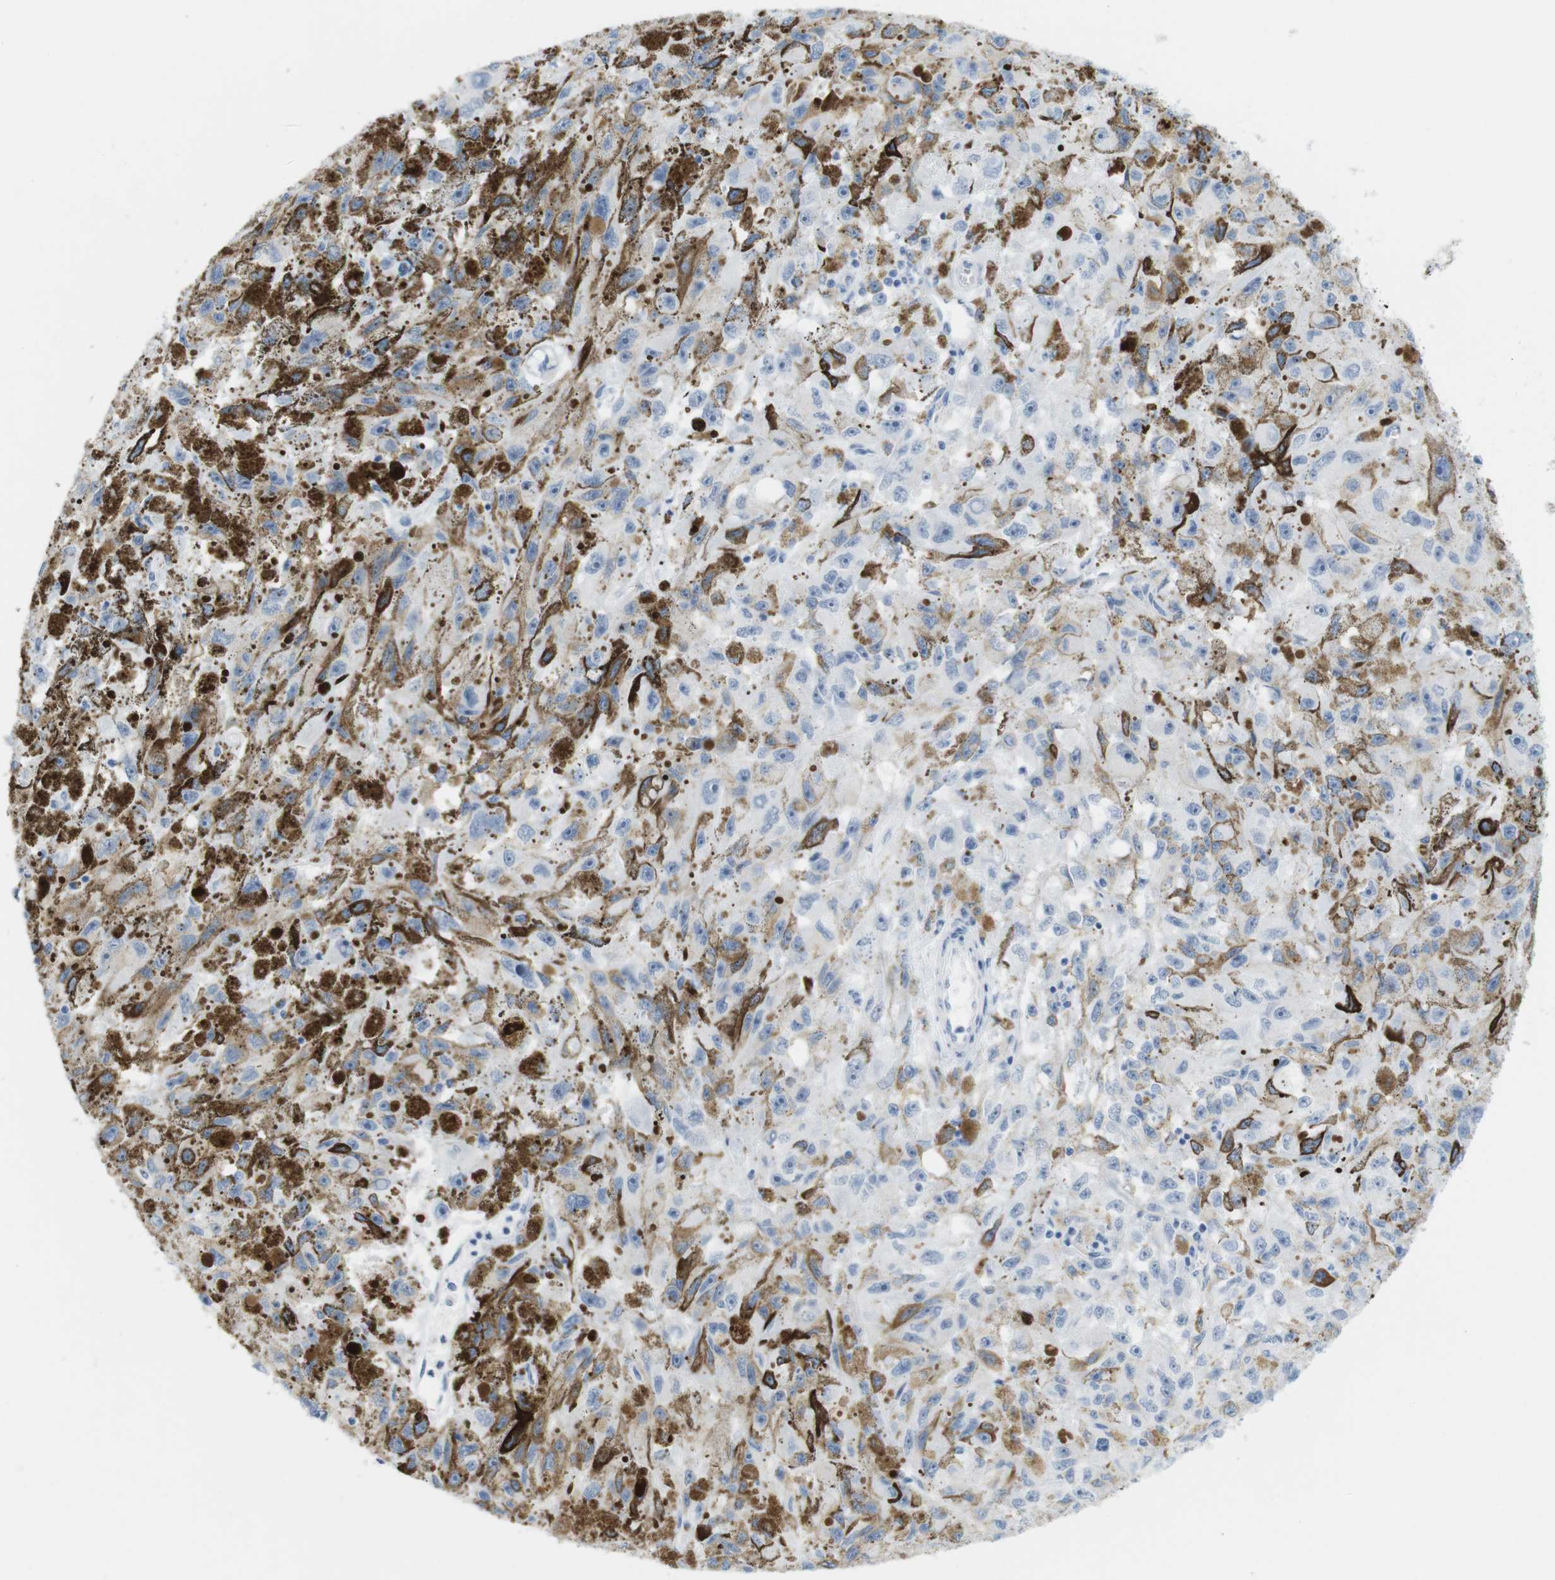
{"staining": {"intensity": "negative", "quantity": "none", "location": "none"}, "tissue": "melanoma", "cell_type": "Tumor cells", "image_type": "cancer", "snomed": [{"axis": "morphology", "description": "Malignant melanoma, NOS"}, {"axis": "topography", "description": "Skin"}], "caption": "Tumor cells show no significant protein staining in melanoma. The staining is performed using DAB (3,3'-diaminobenzidine) brown chromogen with nuclei counter-stained in using hematoxylin.", "gene": "TNNT2", "patient": {"sex": "female", "age": 104}}